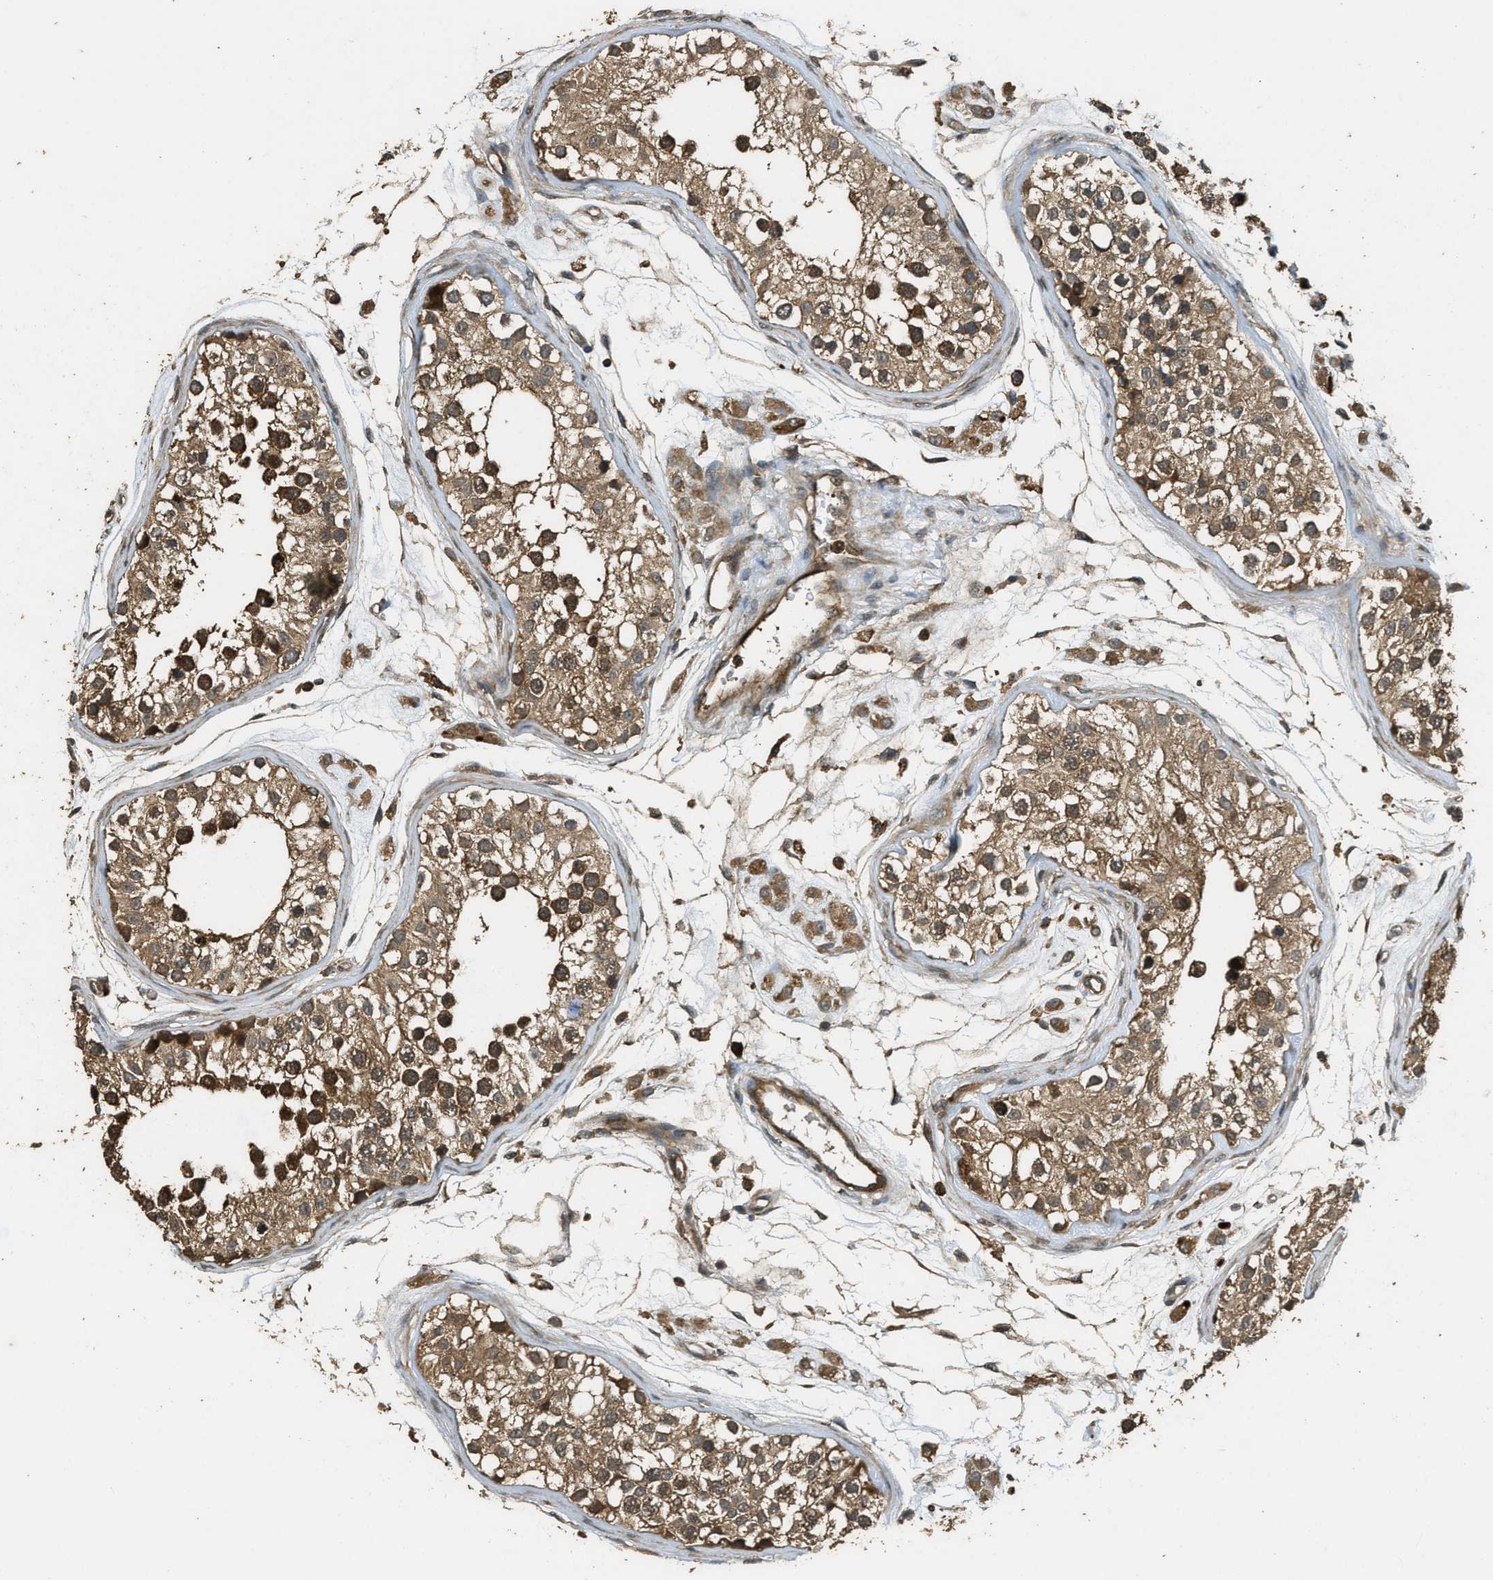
{"staining": {"intensity": "moderate", "quantity": ">75%", "location": "cytoplasmic/membranous,nuclear"}, "tissue": "testis", "cell_type": "Cells in seminiferous ducts", "image_type": "normal", "snomed": [{"axis": "morphology", "description": "Normal tissue, NOS"}, {"axis": "morphology", "description": "Adenocarcinoma, metastatic, NOS"}, {"axis": "topography", "description": "Testis"}], "caption": "Immunohistochemistry (IHC) (DAB) staining of normal human testis demonstrates moderate cytoplasmic/membranous,nuclear protein expression in approximately >75% of cells in seminiferous ducts.", "gene": "PPP6R3", "patient": {"sex": "male", "age": 26}}